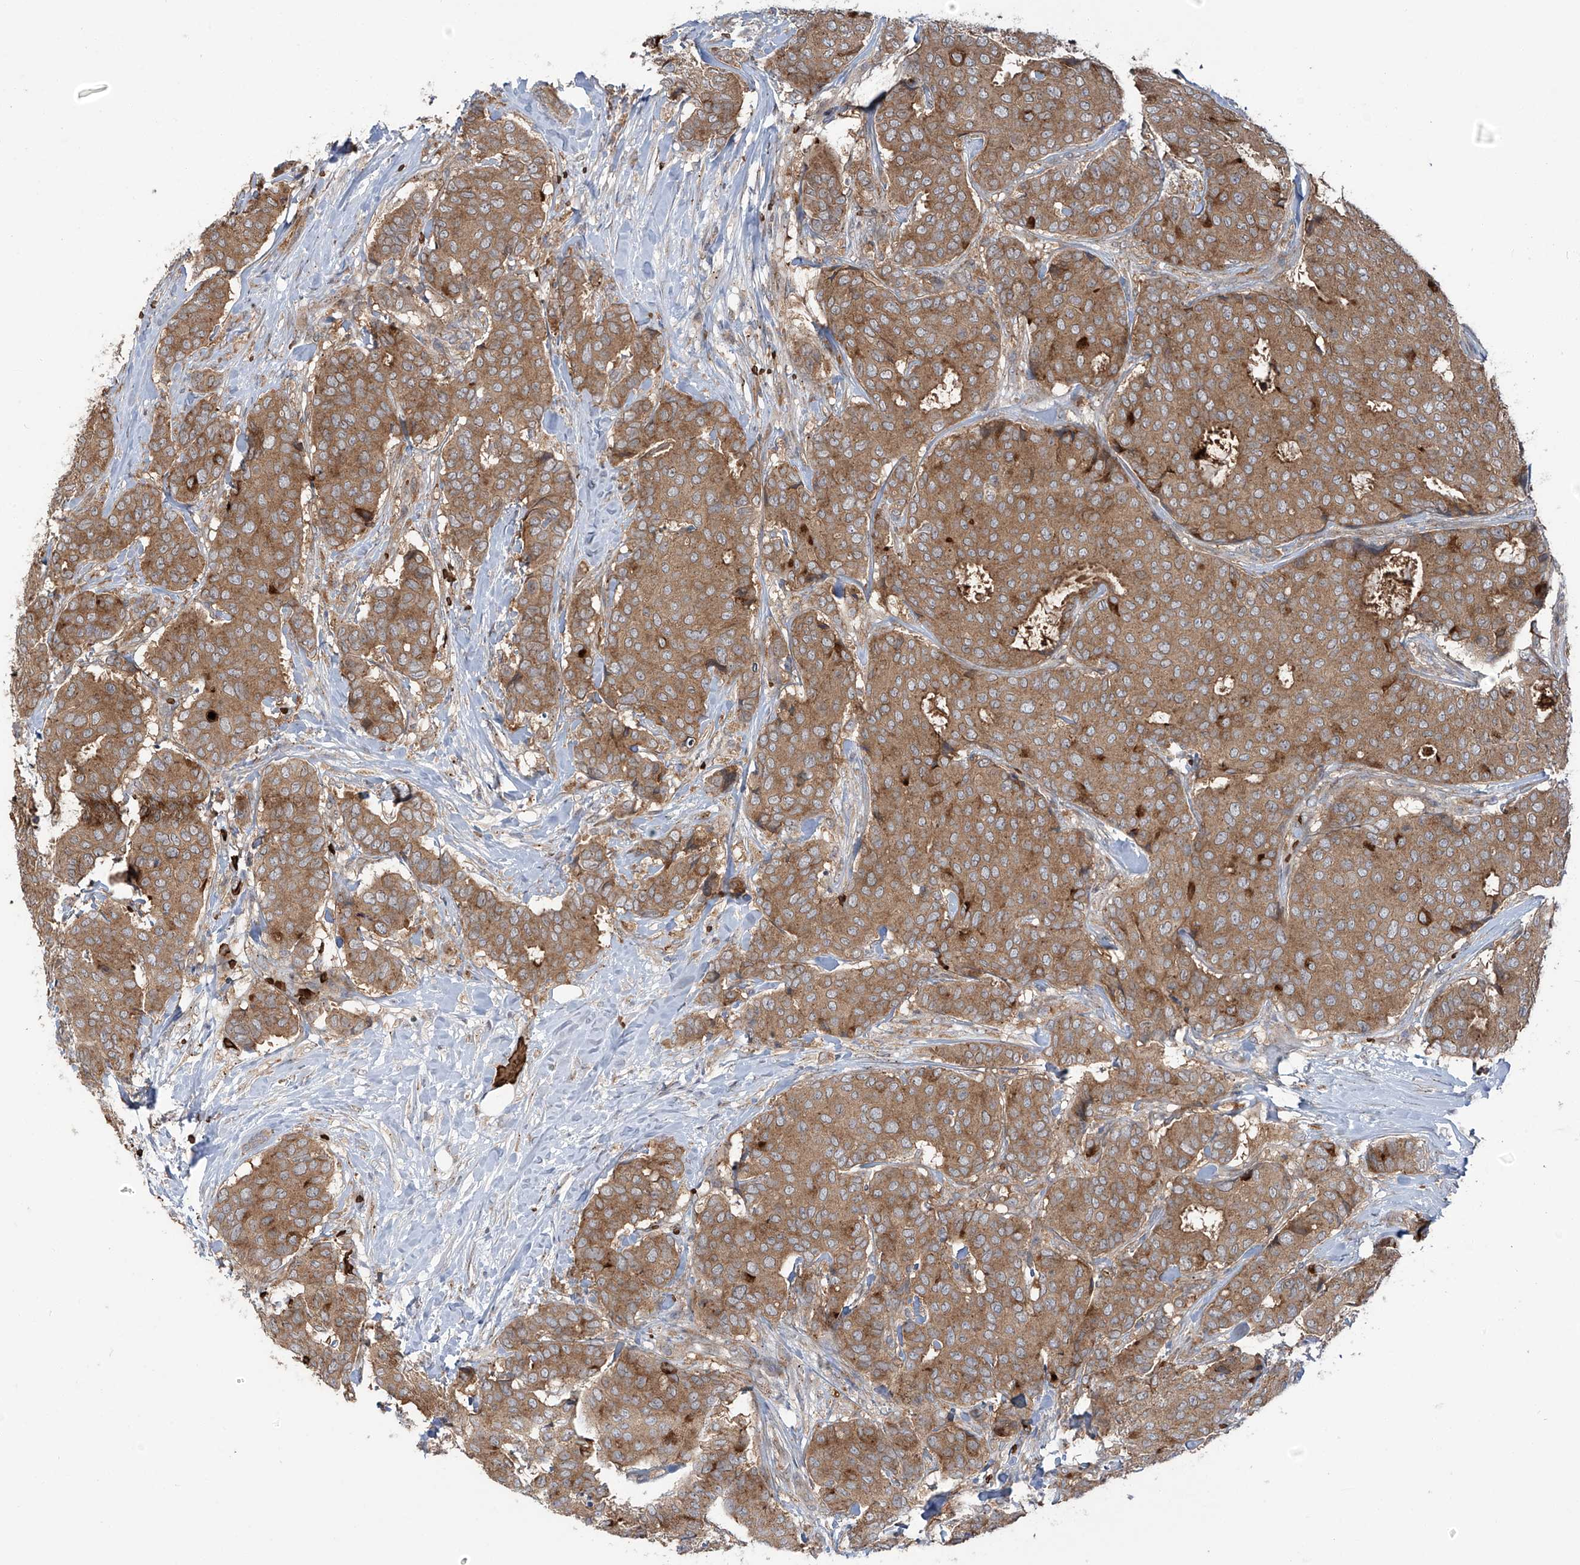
{"staining": {"intensity": "moderate", "quantity": ">75%", "location": "cytoplasmic/membranous"}, "tissue": "breast cancer", "cell_type": "Tumor cells", "image_type": "cancer", "snomed": [{"axis": "morphology", "description": "Duct carcinoma"}, {"axis": "topography", "description": "Breast"}], "caption": "Human breast cancer (infiltrating ductal carcinoma) stained with a brown dye demonstrates moderate cytoplasmic/membranous positive expression in approximately >75% of tumor cells.", "gene": "ZDHHC9", "patient": {"sex": "female", "age": 75}}